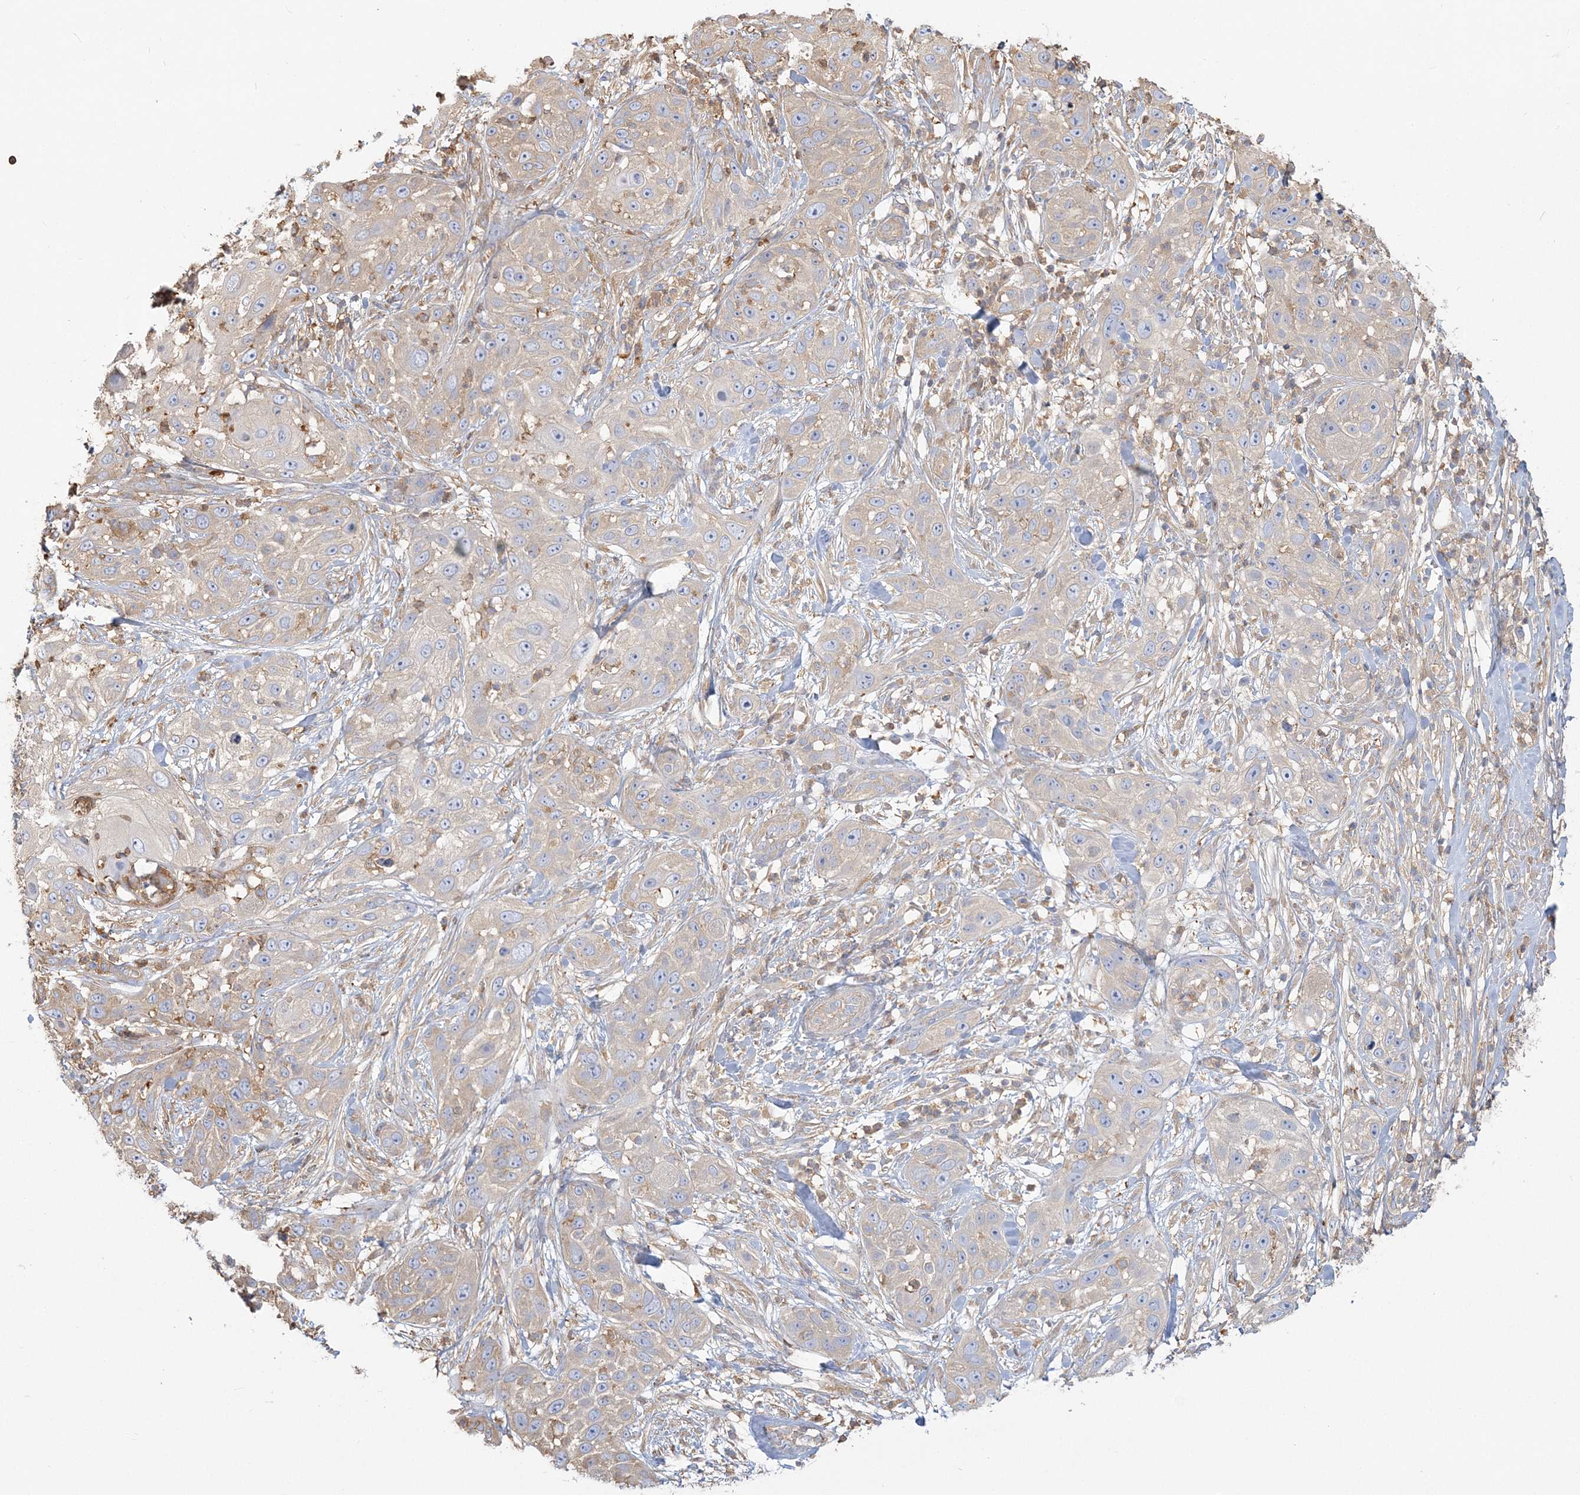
{"staining": {"intensity": "negative", "quantity": "none", "location": "none"}, "tissue": "skin cancer", "cell_type": "Tumor cells", "image_type": "cancer", "snomed": [{"axis": "morphology", "description": "Squamous cell carcinoma, NOS"}, {"axis": "topography", "description": "Skin"}], "caption": "Histopathology image shows no significant protein expression in tumor cells of skin squamous cell carcinoma.", "gene": "ANKS1A", "patient": {"sex": "female", "age": 44}}